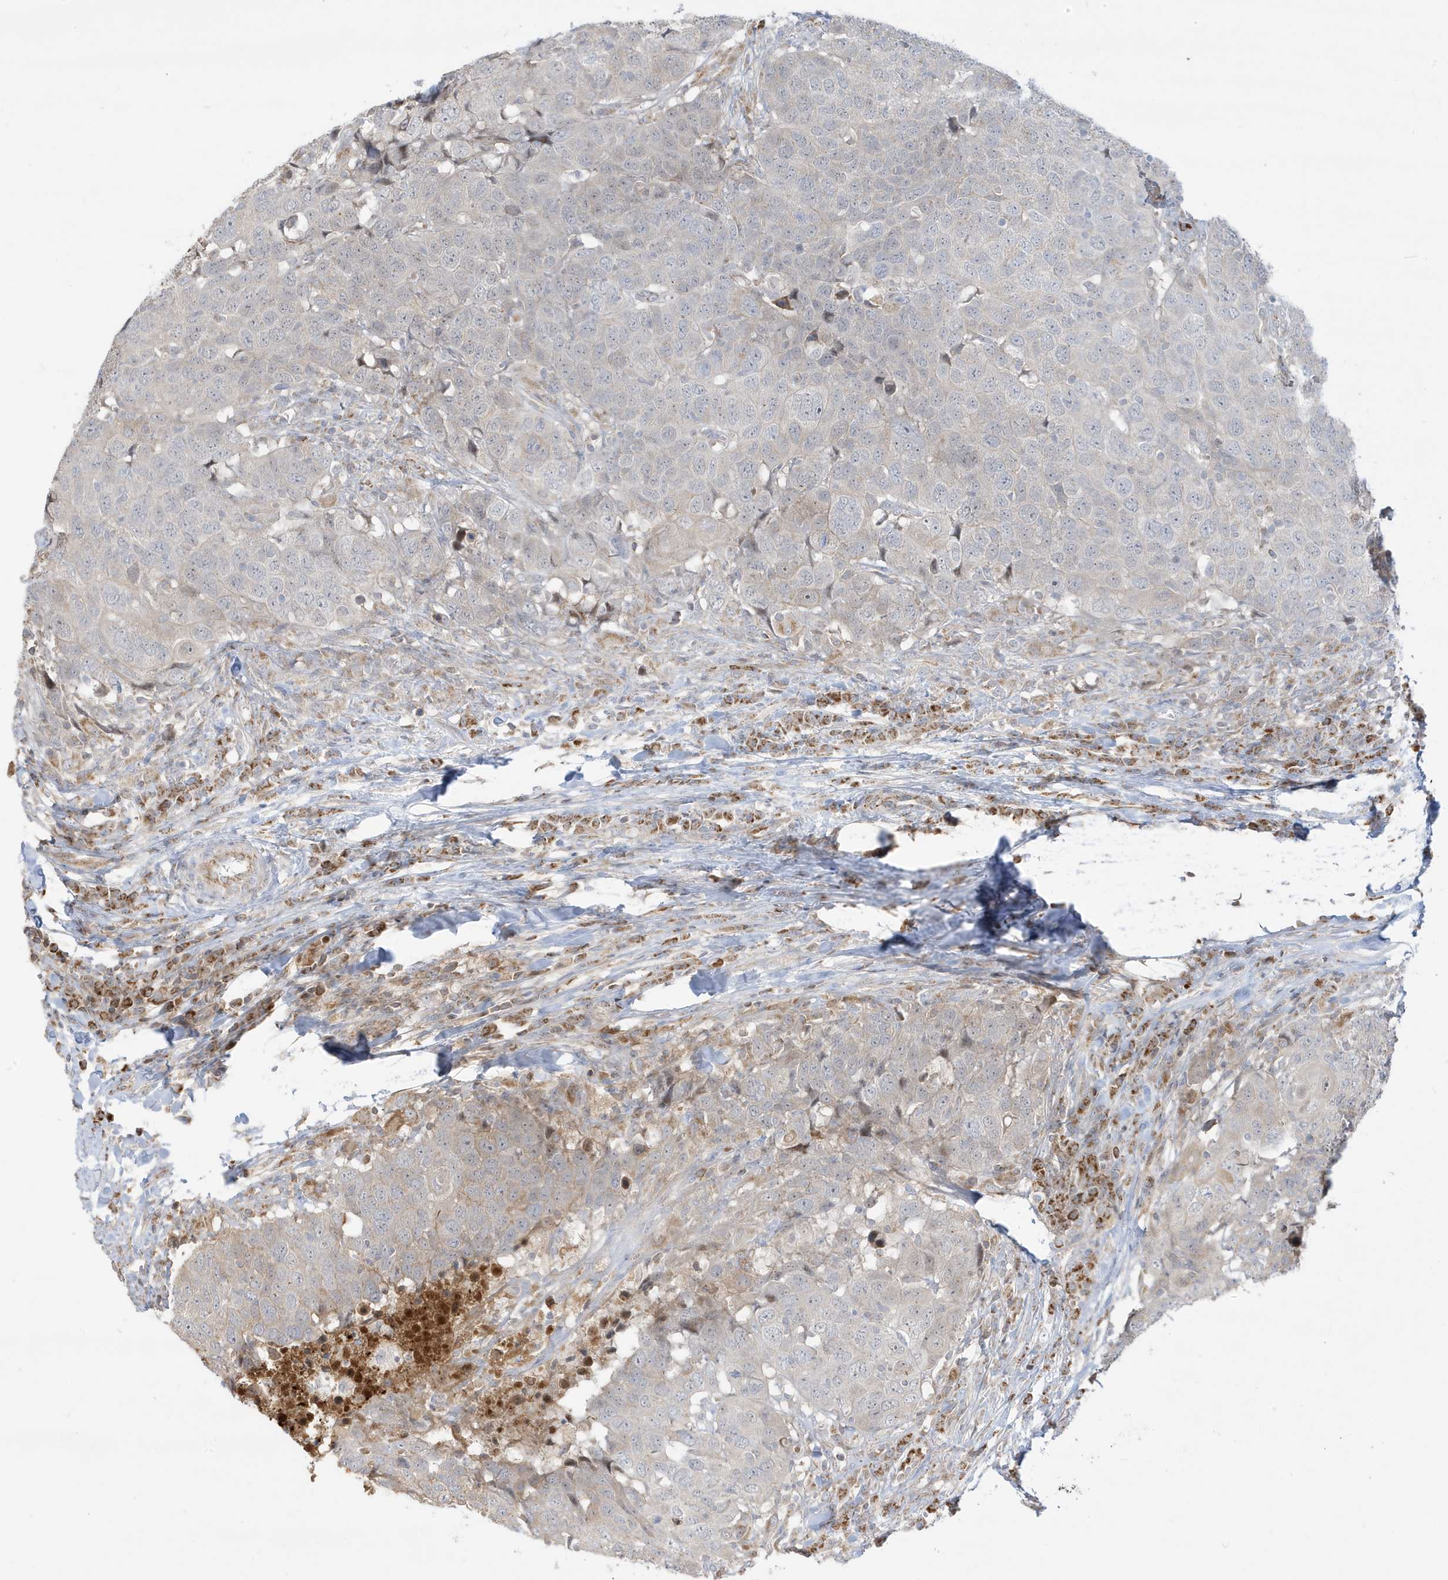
{"staining": {"intensity": "negative", "quantity": "none", "location": "none"}, "tissue": "head and neck cancer", "cell_type": "Tumor cells", "image_type": "cancer", "snomed": [{"axis": "morphology", "description": "Squamous cell carcinoma, NOS"}, {"axis": "topography", "description": "Head-Neck"}], "caption": "Histopathology image shows no significant protein staining in tumor cells of head and neck squamous cell carcinoma.", "gene": "IFT57", "patient": {"sex": "male", "age": 66}}